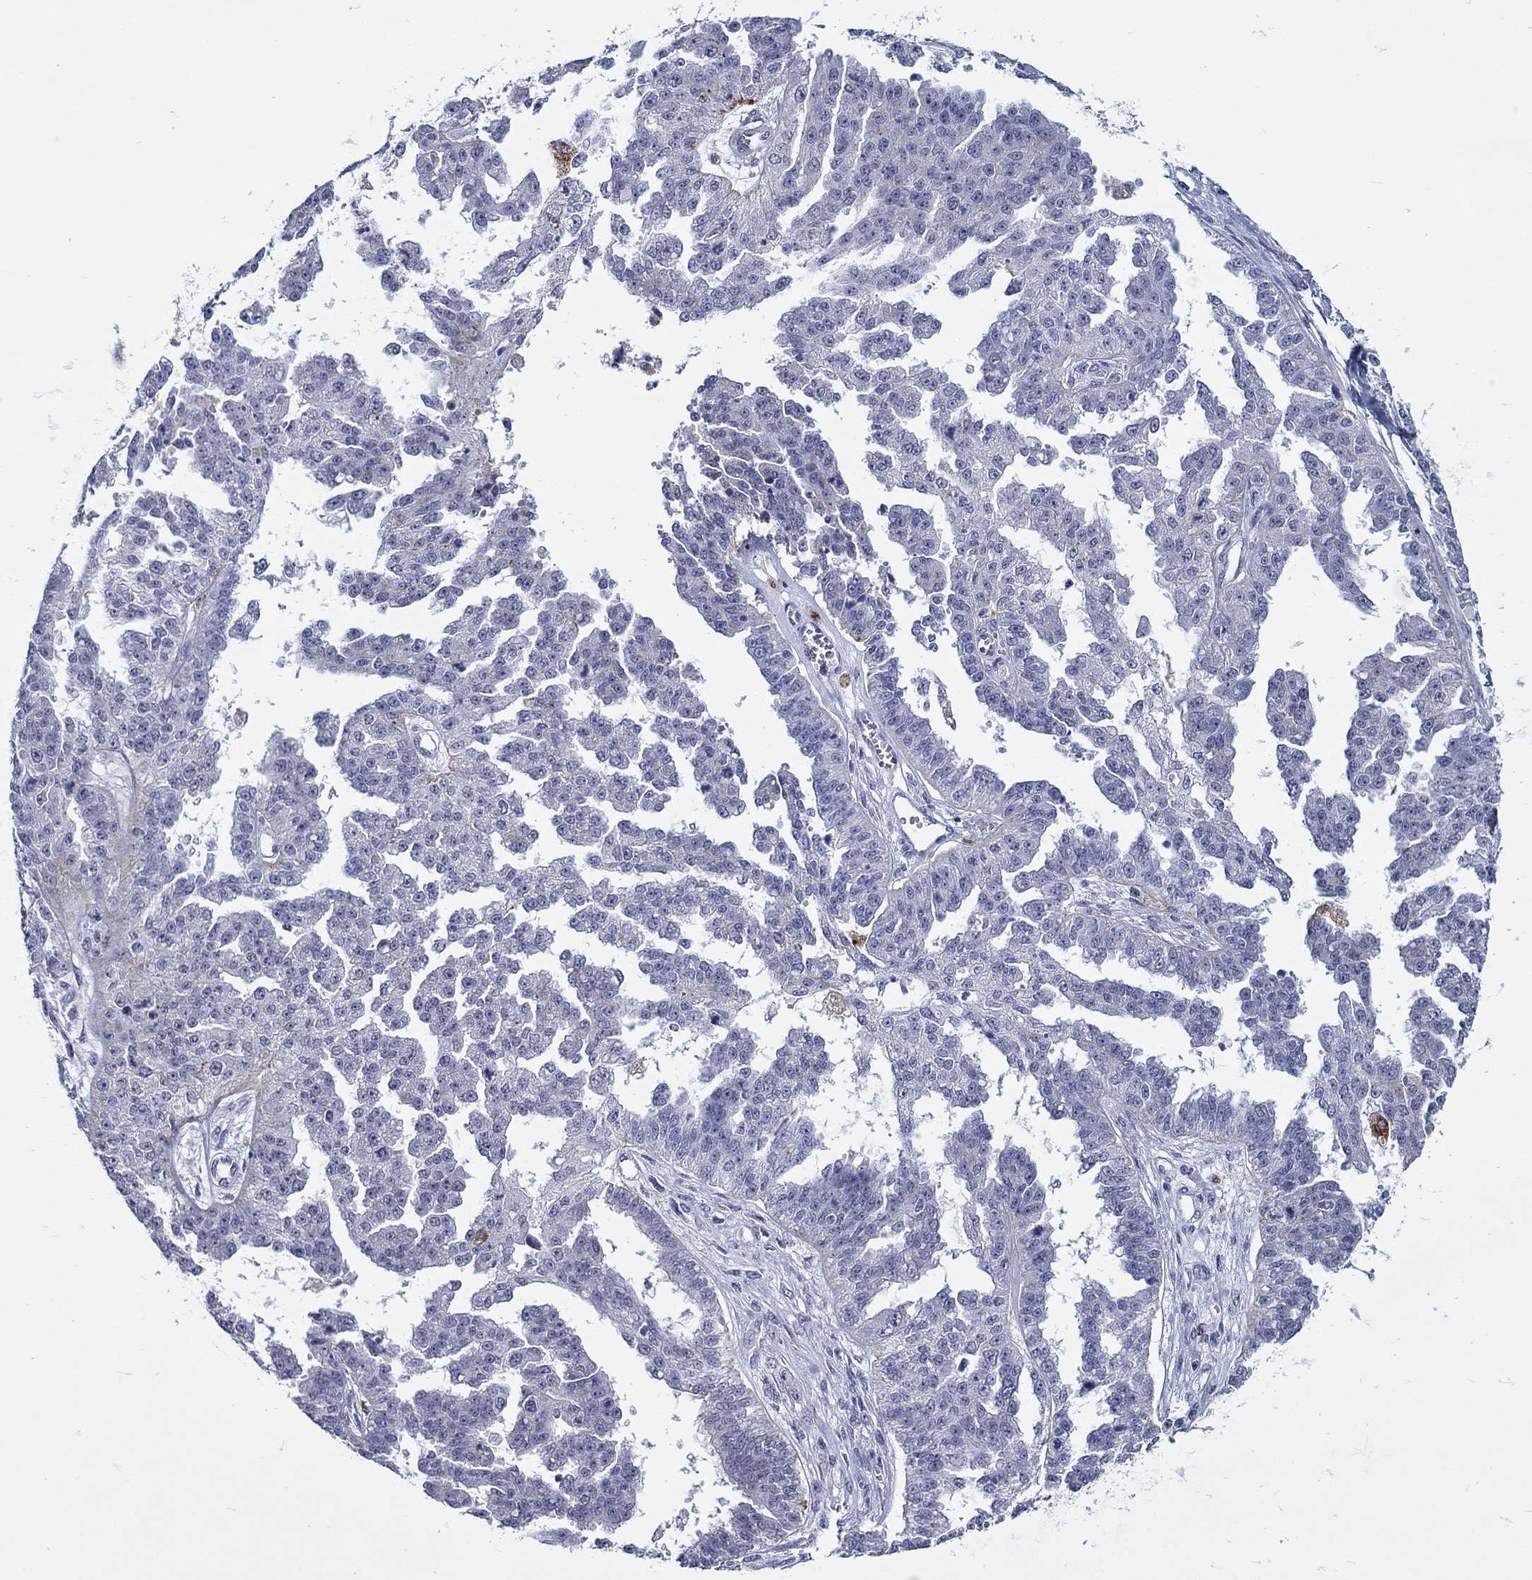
{"staining": {"intensity": "negative", "quantity": "none", "location": "none"}, "tissue": "ovarian cancer", "cell_type": "Tumor cells", "image_type": "cancer", "snomed": [{"axis": "morphology", "description": "Cystadenocarcinoma, serous, NOS"}, {"axis": "topography", "description": "Ovary"}], "caption": "The image shows no significant positivity in tumor cells of ovarian serous cystadenocarcinoma.", "gene": "GATA2", "patient": {"sex": "female", "age": 58}}